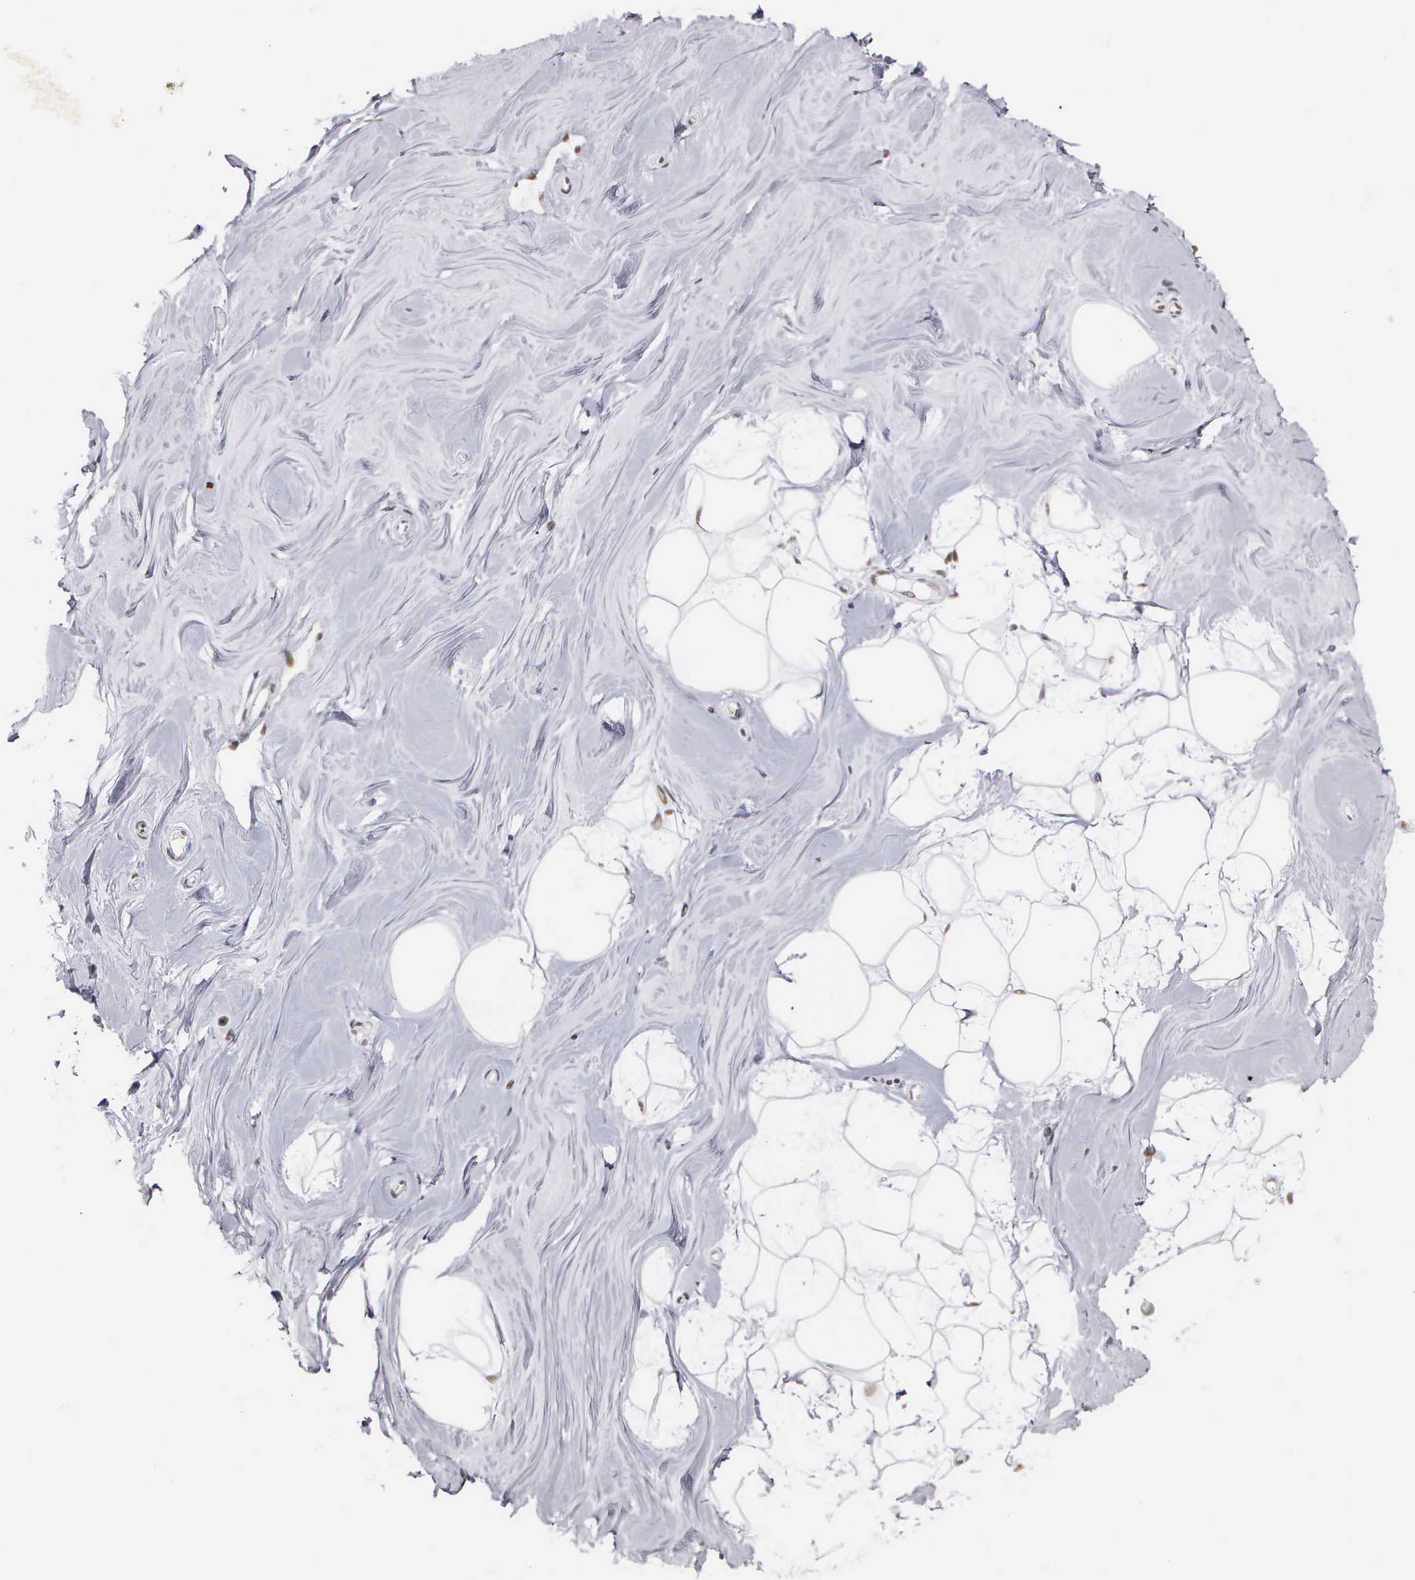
{"staining": {"intensity": "moderate", "quantity": ">75%", "location": "cytoplasmic/membranous"}, "tissue": "adipose tissue", "cell_type": "Adipocytes", "image_type": "normal", "snomed": [{"axis": "morphology", "description": "Normal tissue, NOS"}, {"axis": "topography", "description": "Breast"}], "caption": "Moderate cytoplasmic/membranous expression for a protein is identified in approximately >75% of adipocytes of normal adipose tissue using immunohistochemistry.", "gene": "CSTF2", "patient": {"sex": "female", "age": 44}}